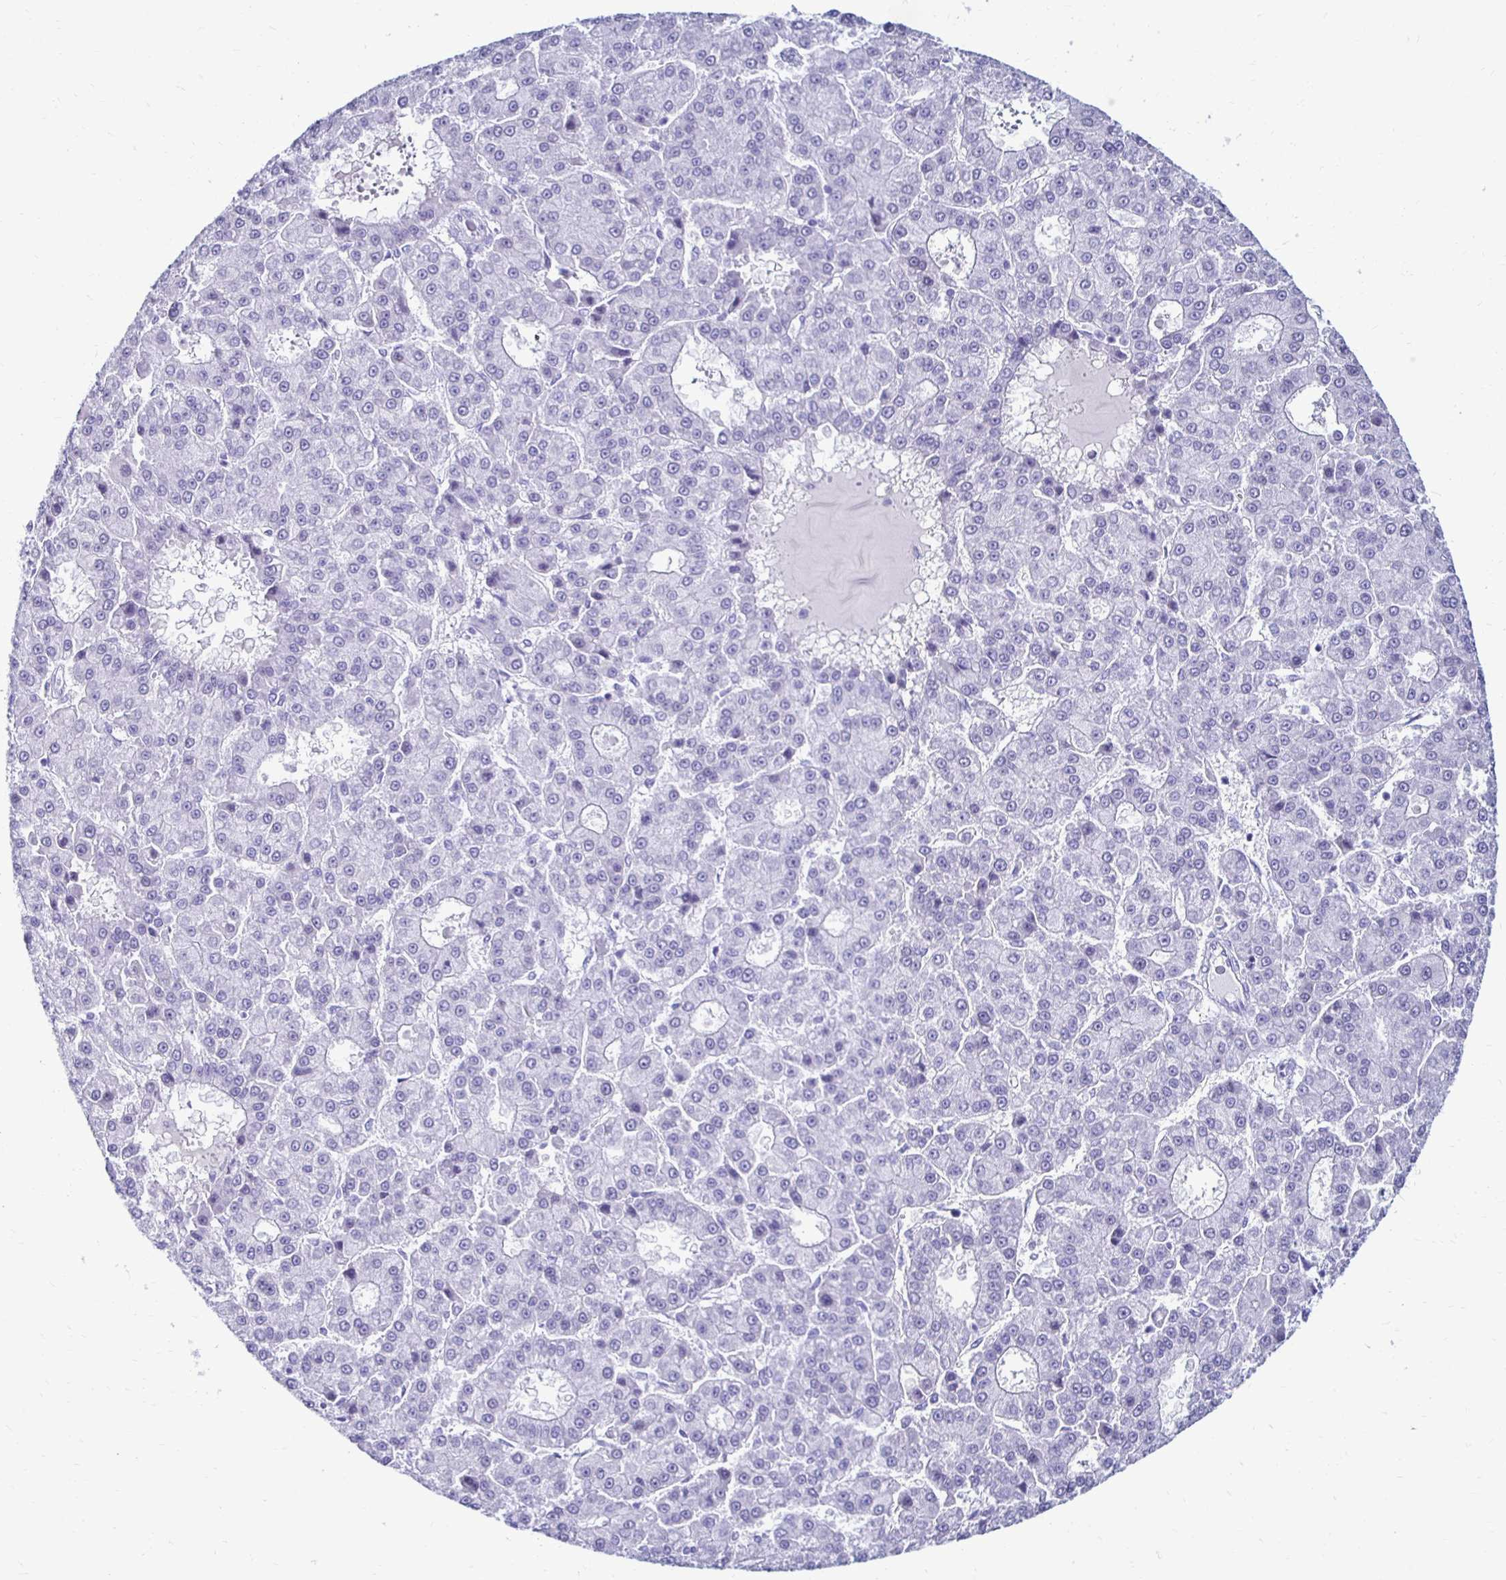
{"staining": {"intensity": "negative", "quantity": "none", "location": "none"}, "tissue": "liver cancer", "cell_type": "Tumor cells", "image_type": "cancer", "snomed": [{"axis": "morphology", "description": "Carcinoma, Hepatocellular, NOS"}, {"axis": "topography", "description": "Liver"}], "caption": "Protein analysis of liver cancer (hepatocellular carcinoma) exhibits no significant positivity in tumor cells.", "gene": "CST5", "patient": {"sex": "male", "age": 70}}